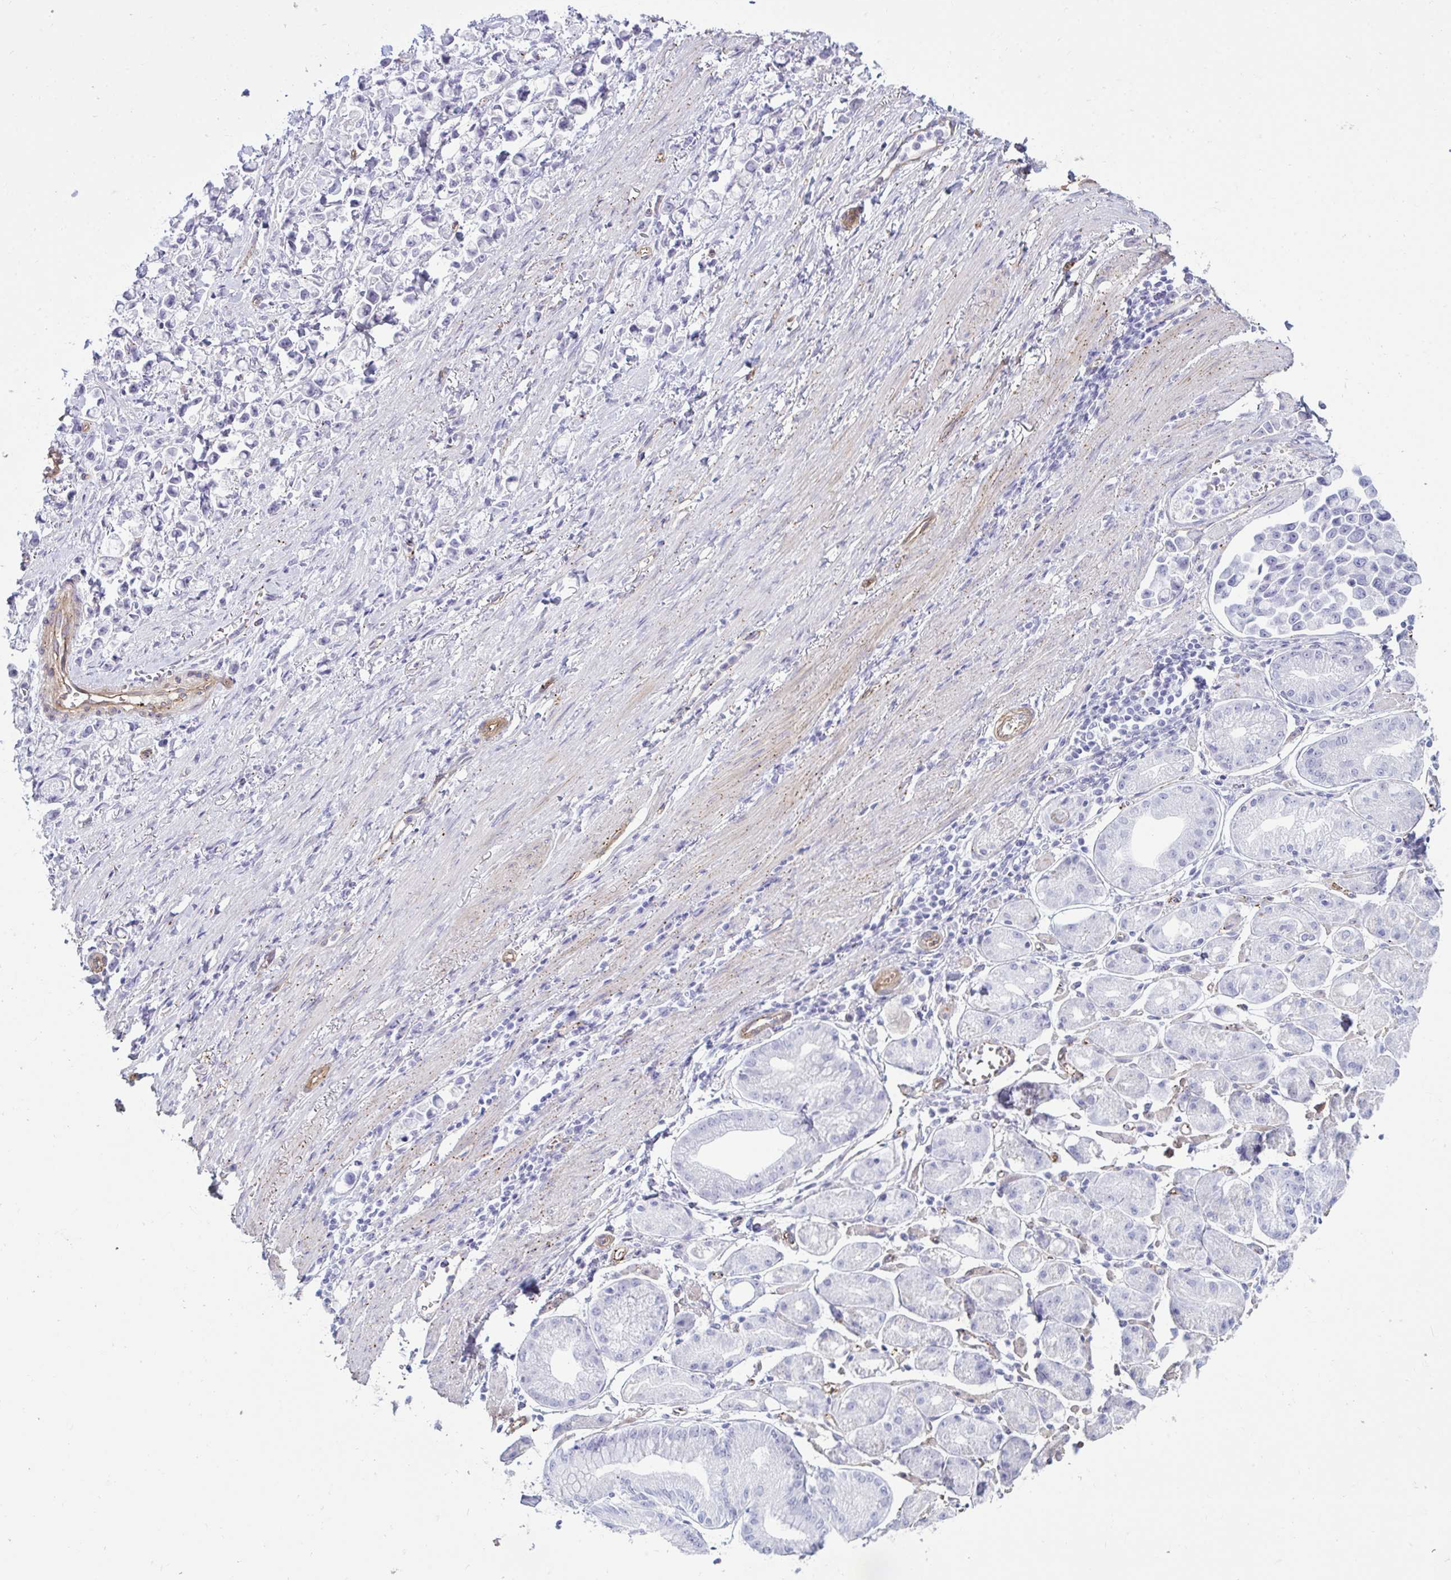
{"staining": {"intensity": "negative", "quantity": "none", "location": "none"}, "tissue": "stomach cancer", "cell_type": "Tumor cells", "image_type": "cancer", "snomed": [{"axis": "morphology", "description": "Adenocarcinoma, NOS"}, {"axis": "topography", "description": "Stomach"}], "caption": "High power microscopy micrograph of an immunohistochemistry photomicrograph of stomach adenocarcinoma, revealing no significant positivity in tumor cells.", "gene": "UBL3", "patient": {"sex": "female", "age": 81}}